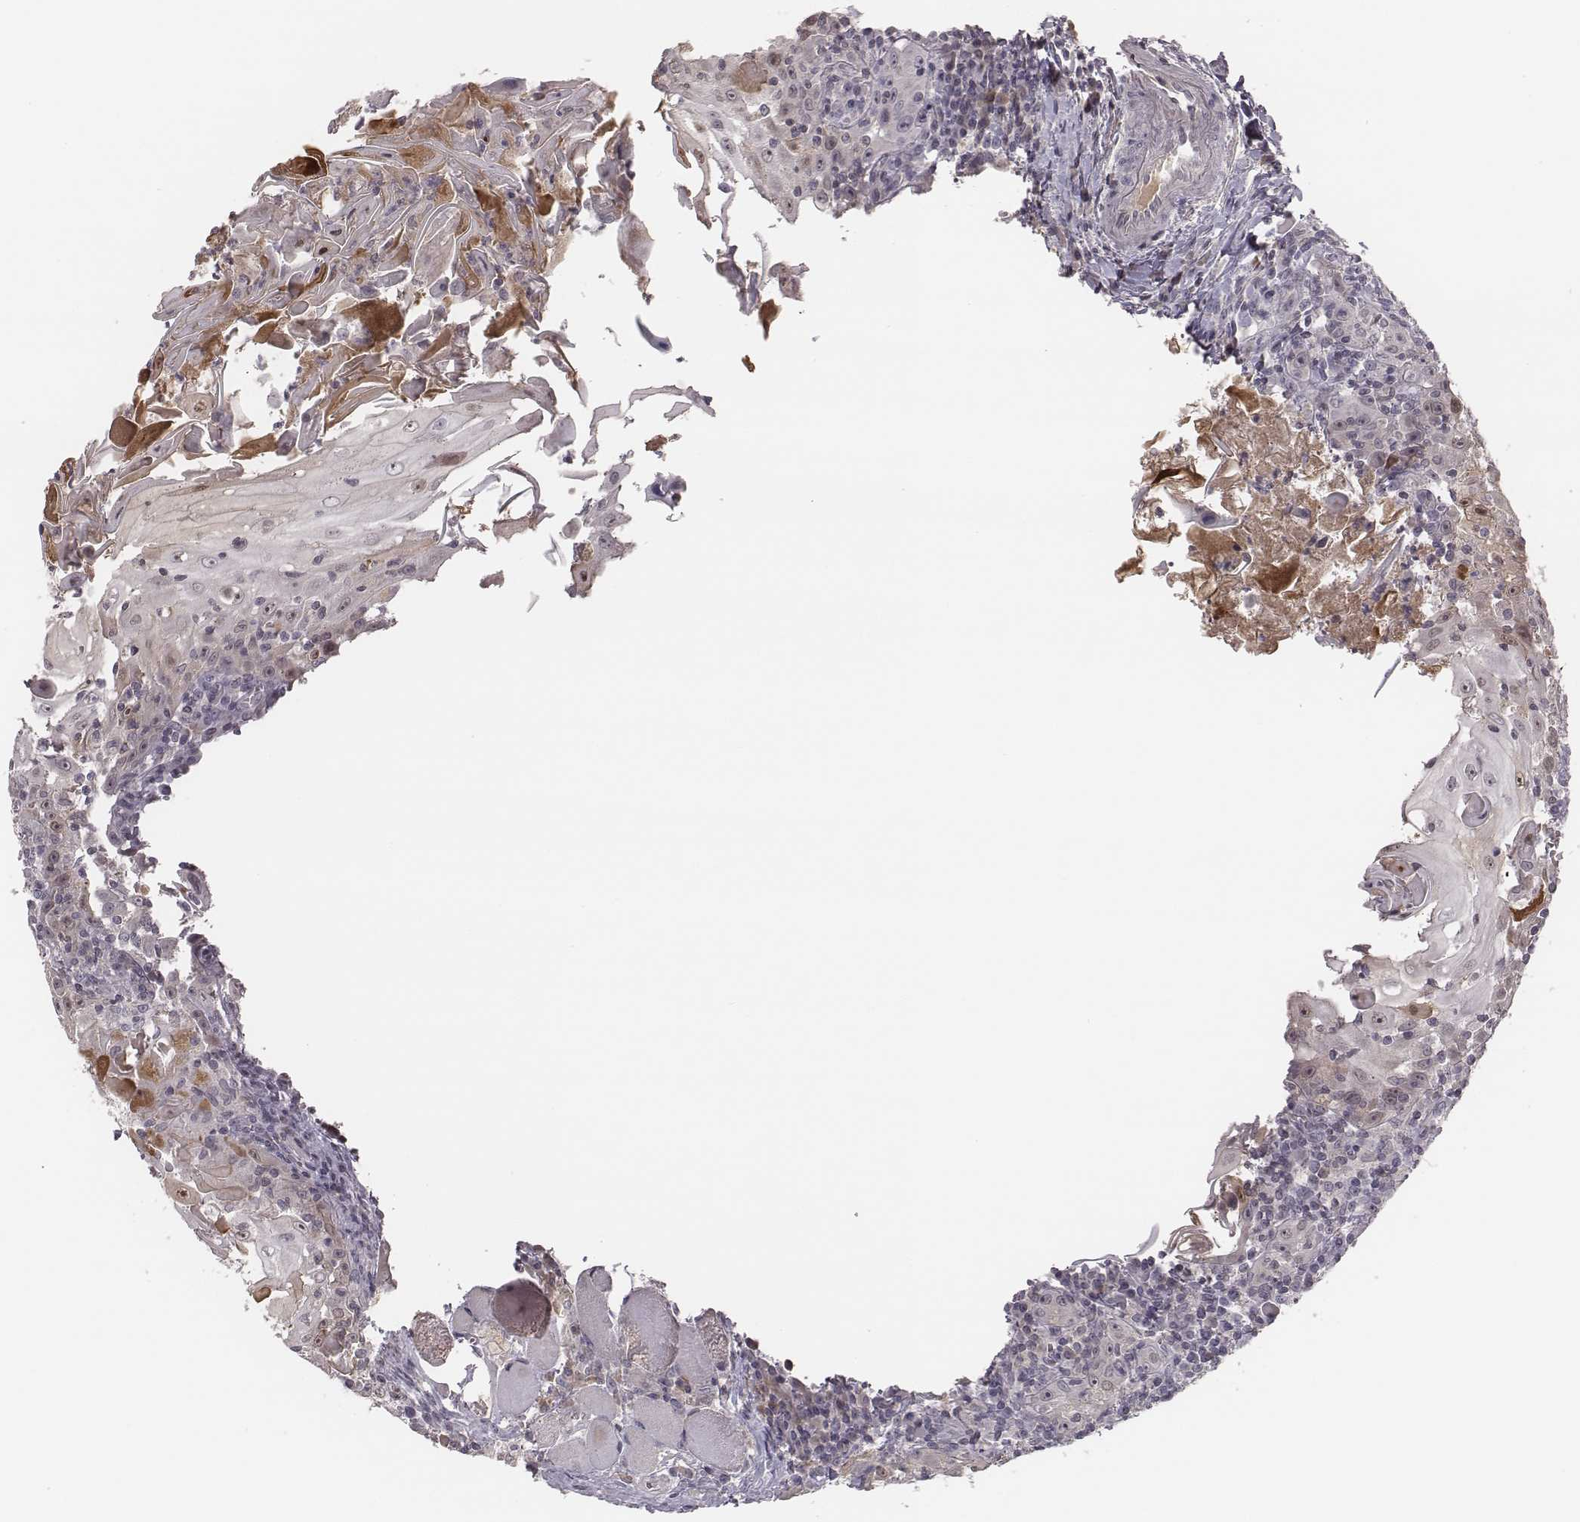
{"staining": {"intensity": "weak", "quantity": "25%-75%", "location": "cytoplasmic/membranous"}, "tissue": "head and neck cancer", "cell_type": "Tumor cells", "image_type": "cancer", "snomed": [{"axis": "morphology", "description": "Squamous cell carcinoma, NOS"}, {"axis": "topography", "description": "Head-Neck"}], "caption": "Head and neck squamous cell carcinoma stained with immunohistochemistry (IHC) demonstrates weak cytoplasmic/membranous expression in approximately 25%-75% of tumor cells.", "gene": "TLX3", "patient": {"sex": "male", "age": 52}}